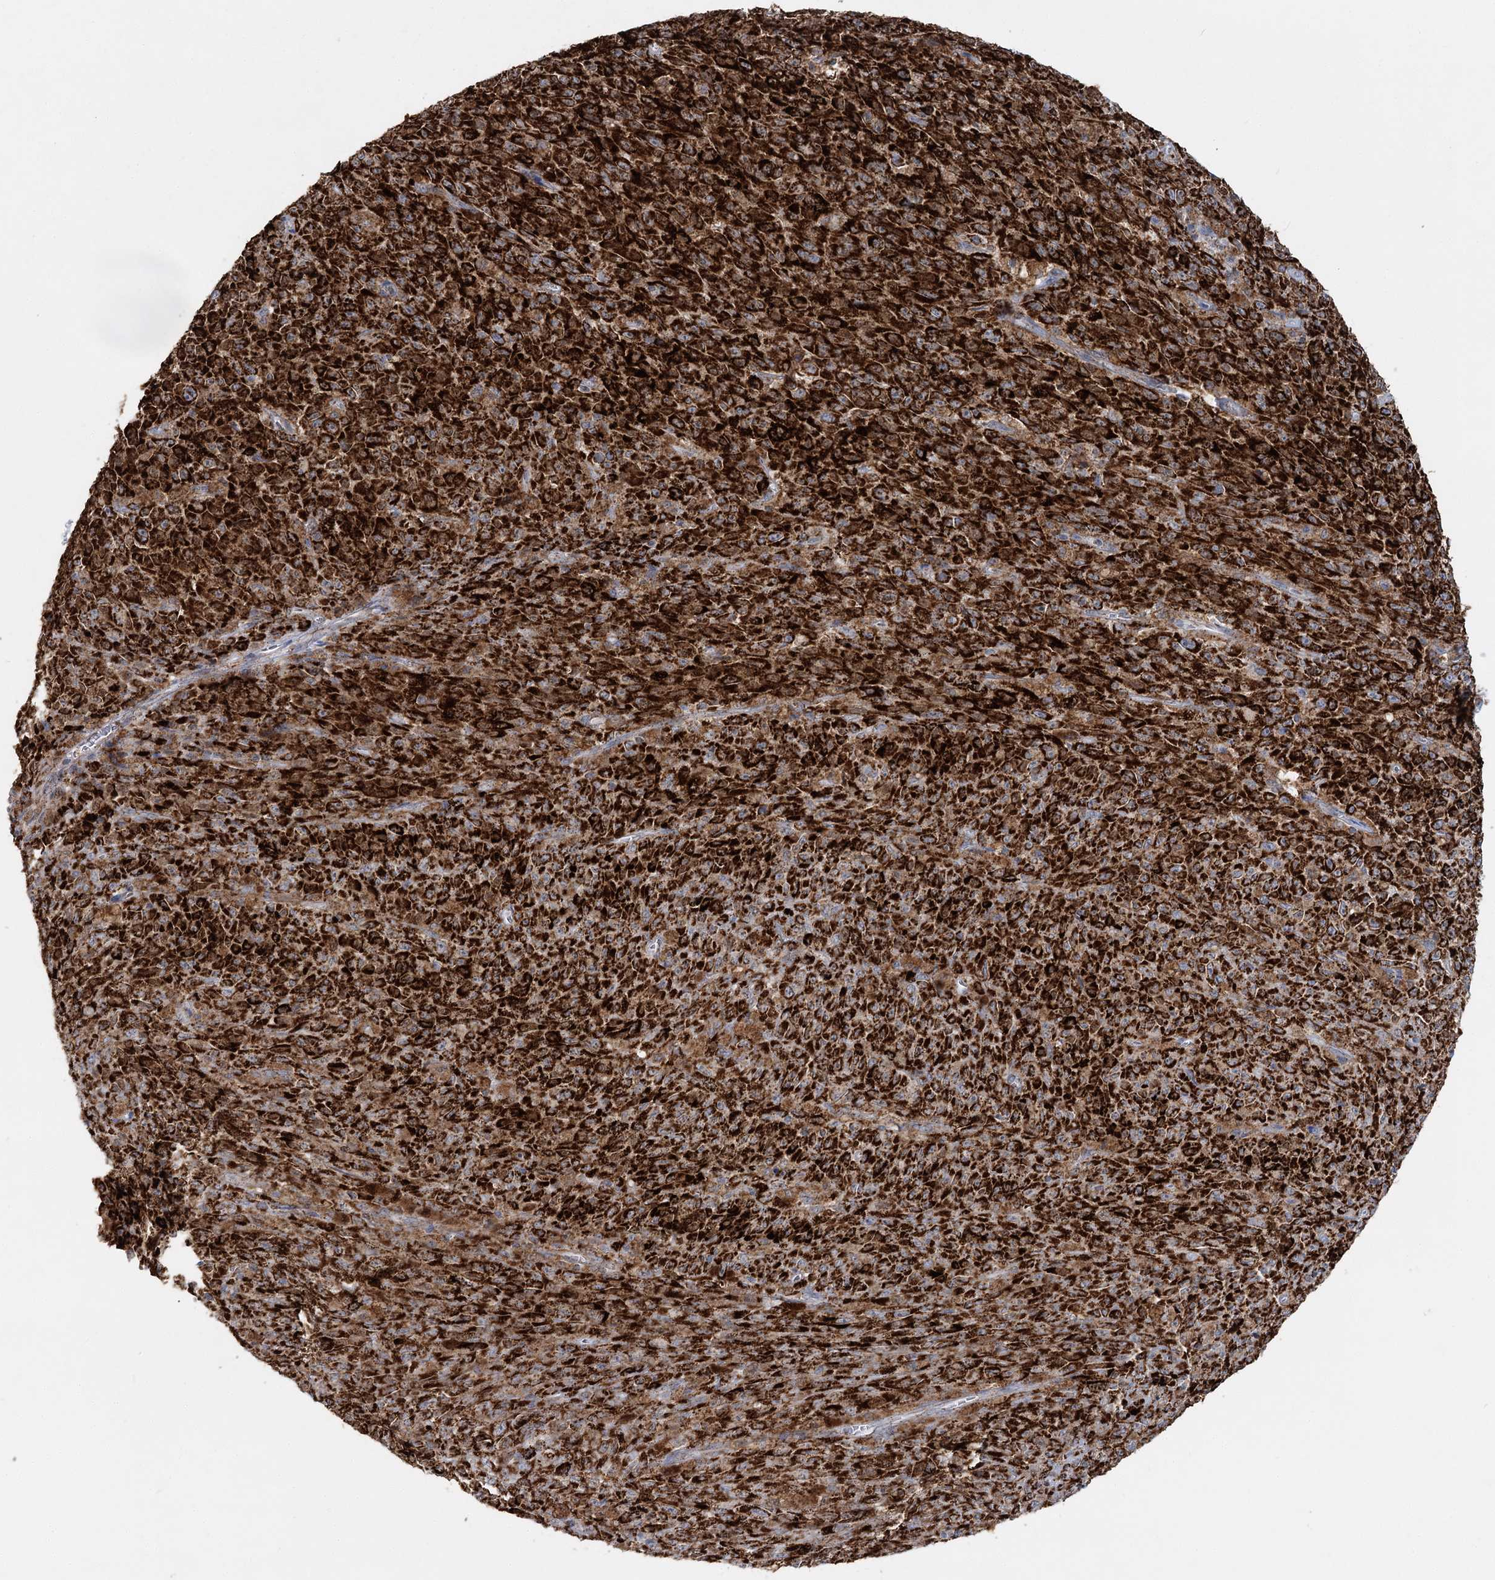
{"staining": {"intensity": "strong", "quantity": ">75%", "location": "cytoplasmic/membranous"}, "tissue": "melanoma", "cell_type": "Tumor cells", "image_type": "cancer", "snomed": [{"axis": "morphology", "description": "Malignant melanoma, NOS"}, {"axis": "topography", "description": "Skin"}], "caption": "IHC (DAB) staining of melanoma shows strong cytoplasmic/membranous protein staining in about >75% of tumor cells.", "gene": "TAS1R1", "patient": {"sex": "female", "age": 82}}